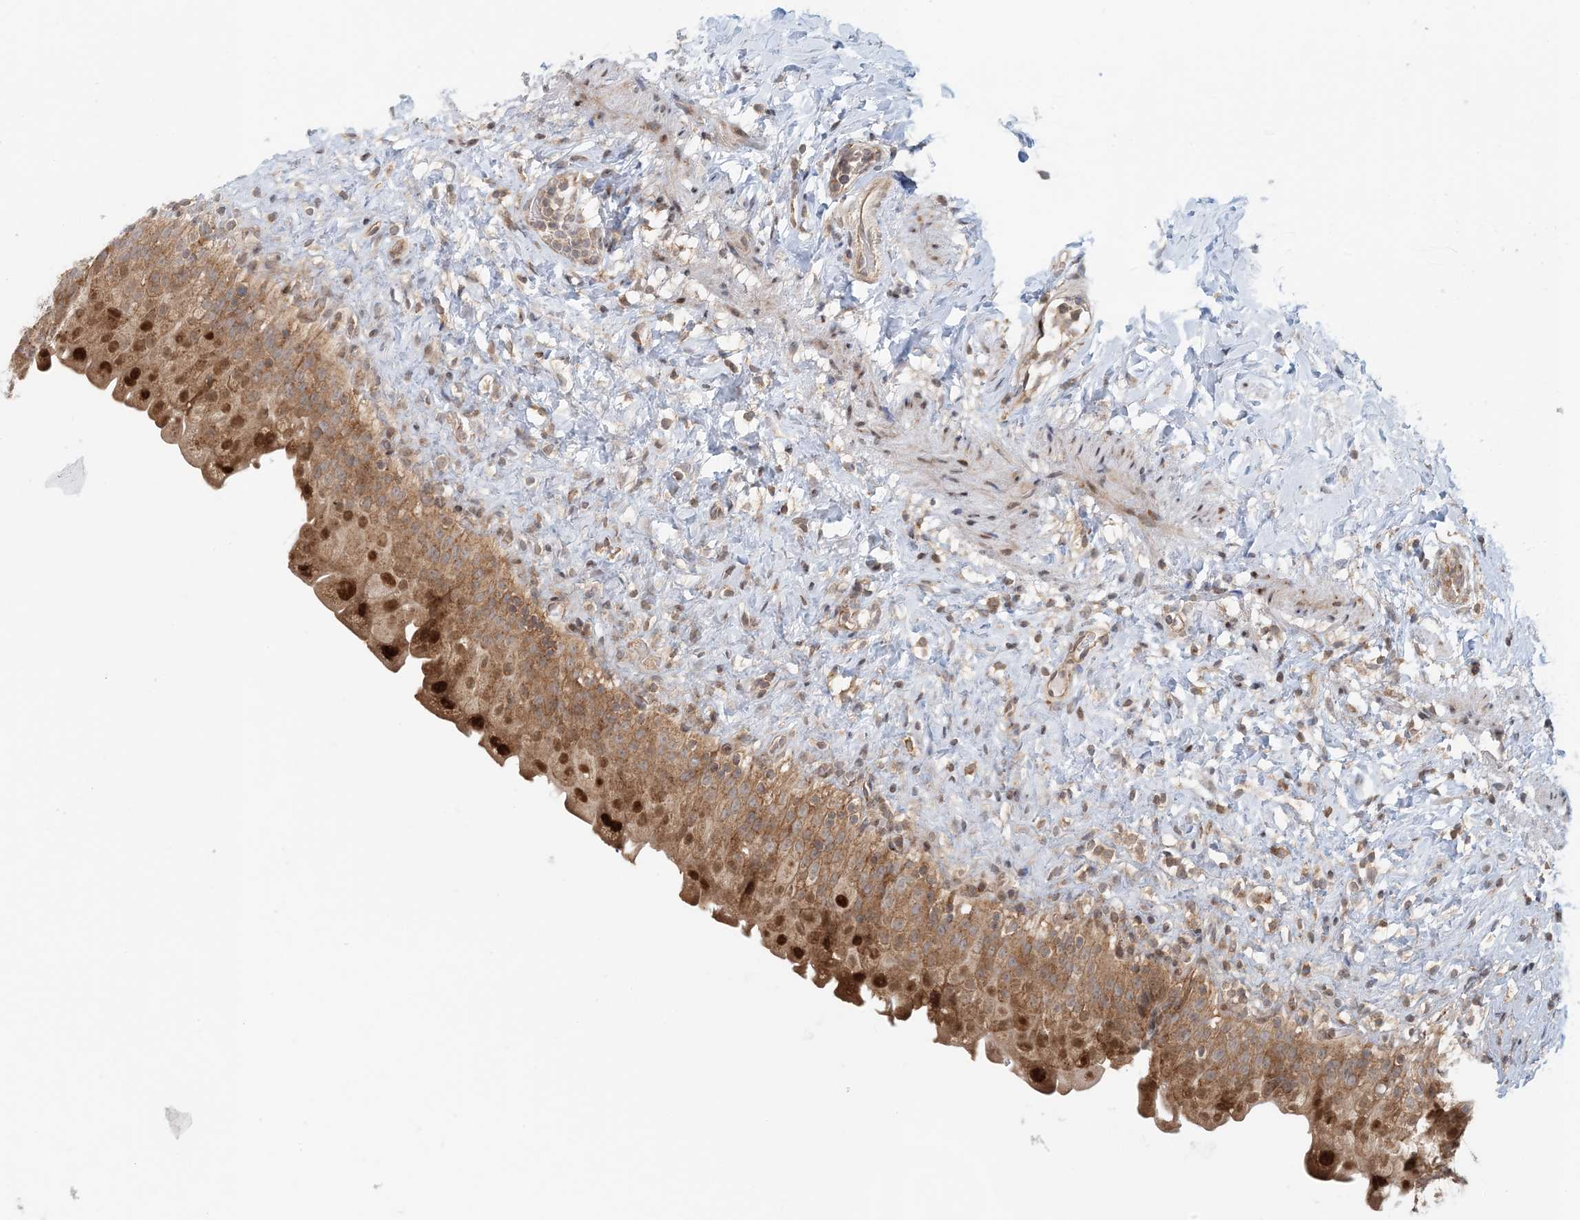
{"staining": {"intensity": "strong", "quantity": ">75%", "location": "cytoplasmic/membranous,nuclear"}, "tissue": "urinary bladder", "cell_type": "Urothelial cells", "image_type": "normal", "snomed": [{"axis": "morphology", "description": "Normal tissue, NOS"}, {"axis": "topography", "description": "Urinary bladder"}], "caption": "Immunohistochemical staining of benign human urinary bladder demonstrates strong cytoplasmic/membranous,nuclear protein positivity in approximately >75% of urothelial cells. (Stains: DAB (3,3'-diaminobenzidine) in brown, nuclei in blue, Microscopy: brightfield microscopy at high magnification).", "gene": "ATP13A2", "patient": {"sex": "female", "age": 27}}